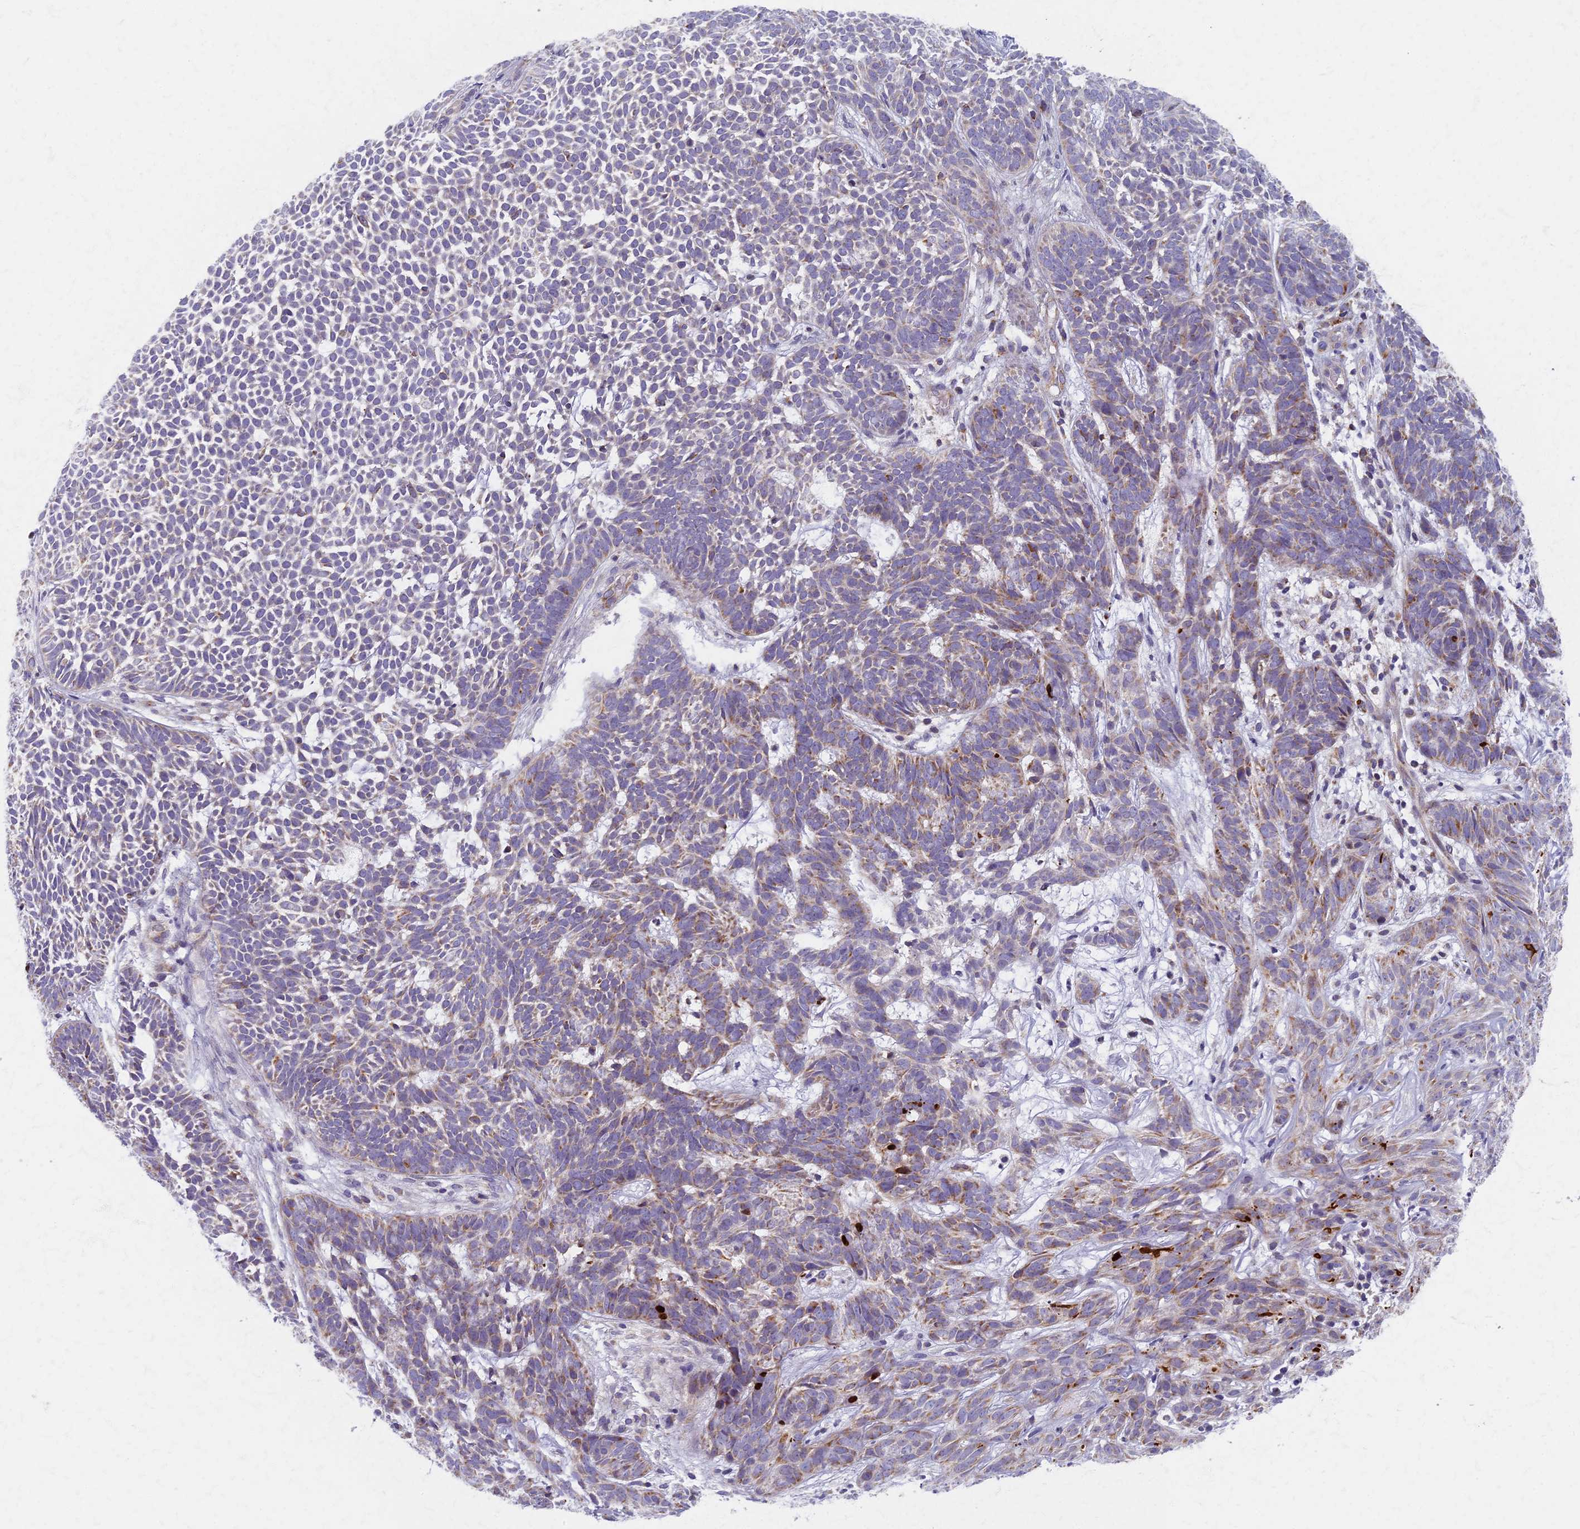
{"staining": {"intensity": "moderate", "quantity": "25%-75%", "location": "cytoplasmic/membranous"}, "tissue": "skin cancer", "cell_type": "Tumor cells", "image_type": "cancer", "snomed": [{"axis": "morphology", "description": "Basal cell carcinoma"}, {"axis": "topography", "description": "Skin"}], "caption": "Basal cell carcinoma (skin) stained for a protein exhibits moderate cytoplasmic/membranous positivity in tumor cells.", "gene": "MRPS25", "patient": {"sex": "female", "age": 78}}